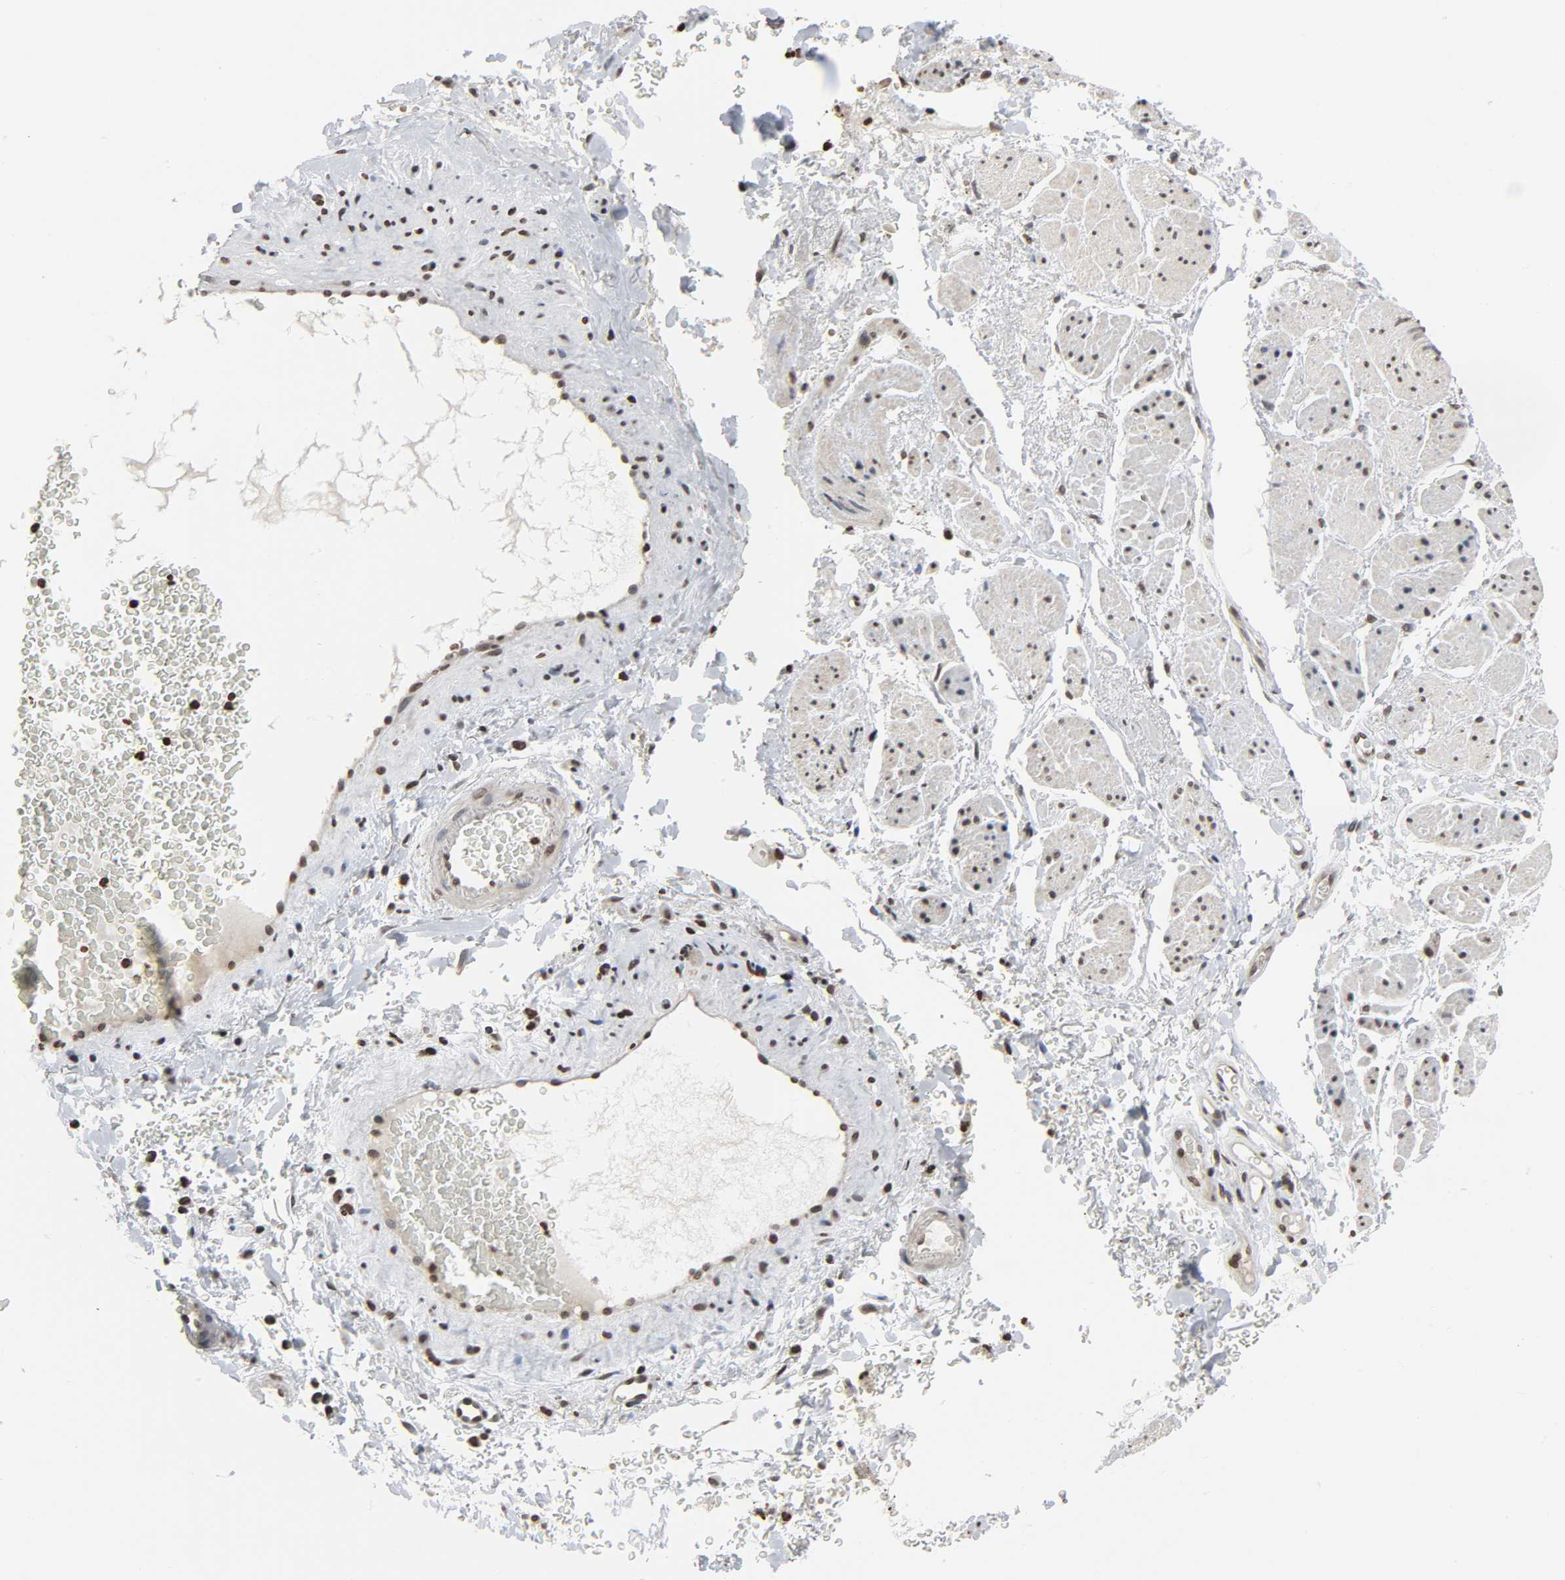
{"staining": {"intensity": "moderate", "quantity": ">75%", "location": "nuclear"}, "tissue": "adipose tissue", "cell_type": "Adipocytes", "image_type": "normal", "snomed": [{"axis": "morphology", "description": "Normal tissue, NOS"}, {"axis": "topography", "description": "Soft tissue"}, {"axis": "topography", "description": "Peripheral nerve tissue"}], "caption": "High-magnification brightfield microscopy of benign adipose tissue stained with DAB (brown) and counterstained with hematoxylin (blue). adipocytes exhibit moderate nuclear staining is identified in approximately>75% of cells.", "gene": "ELAVL1", "patient": {"sex": "female", "age": 71}}